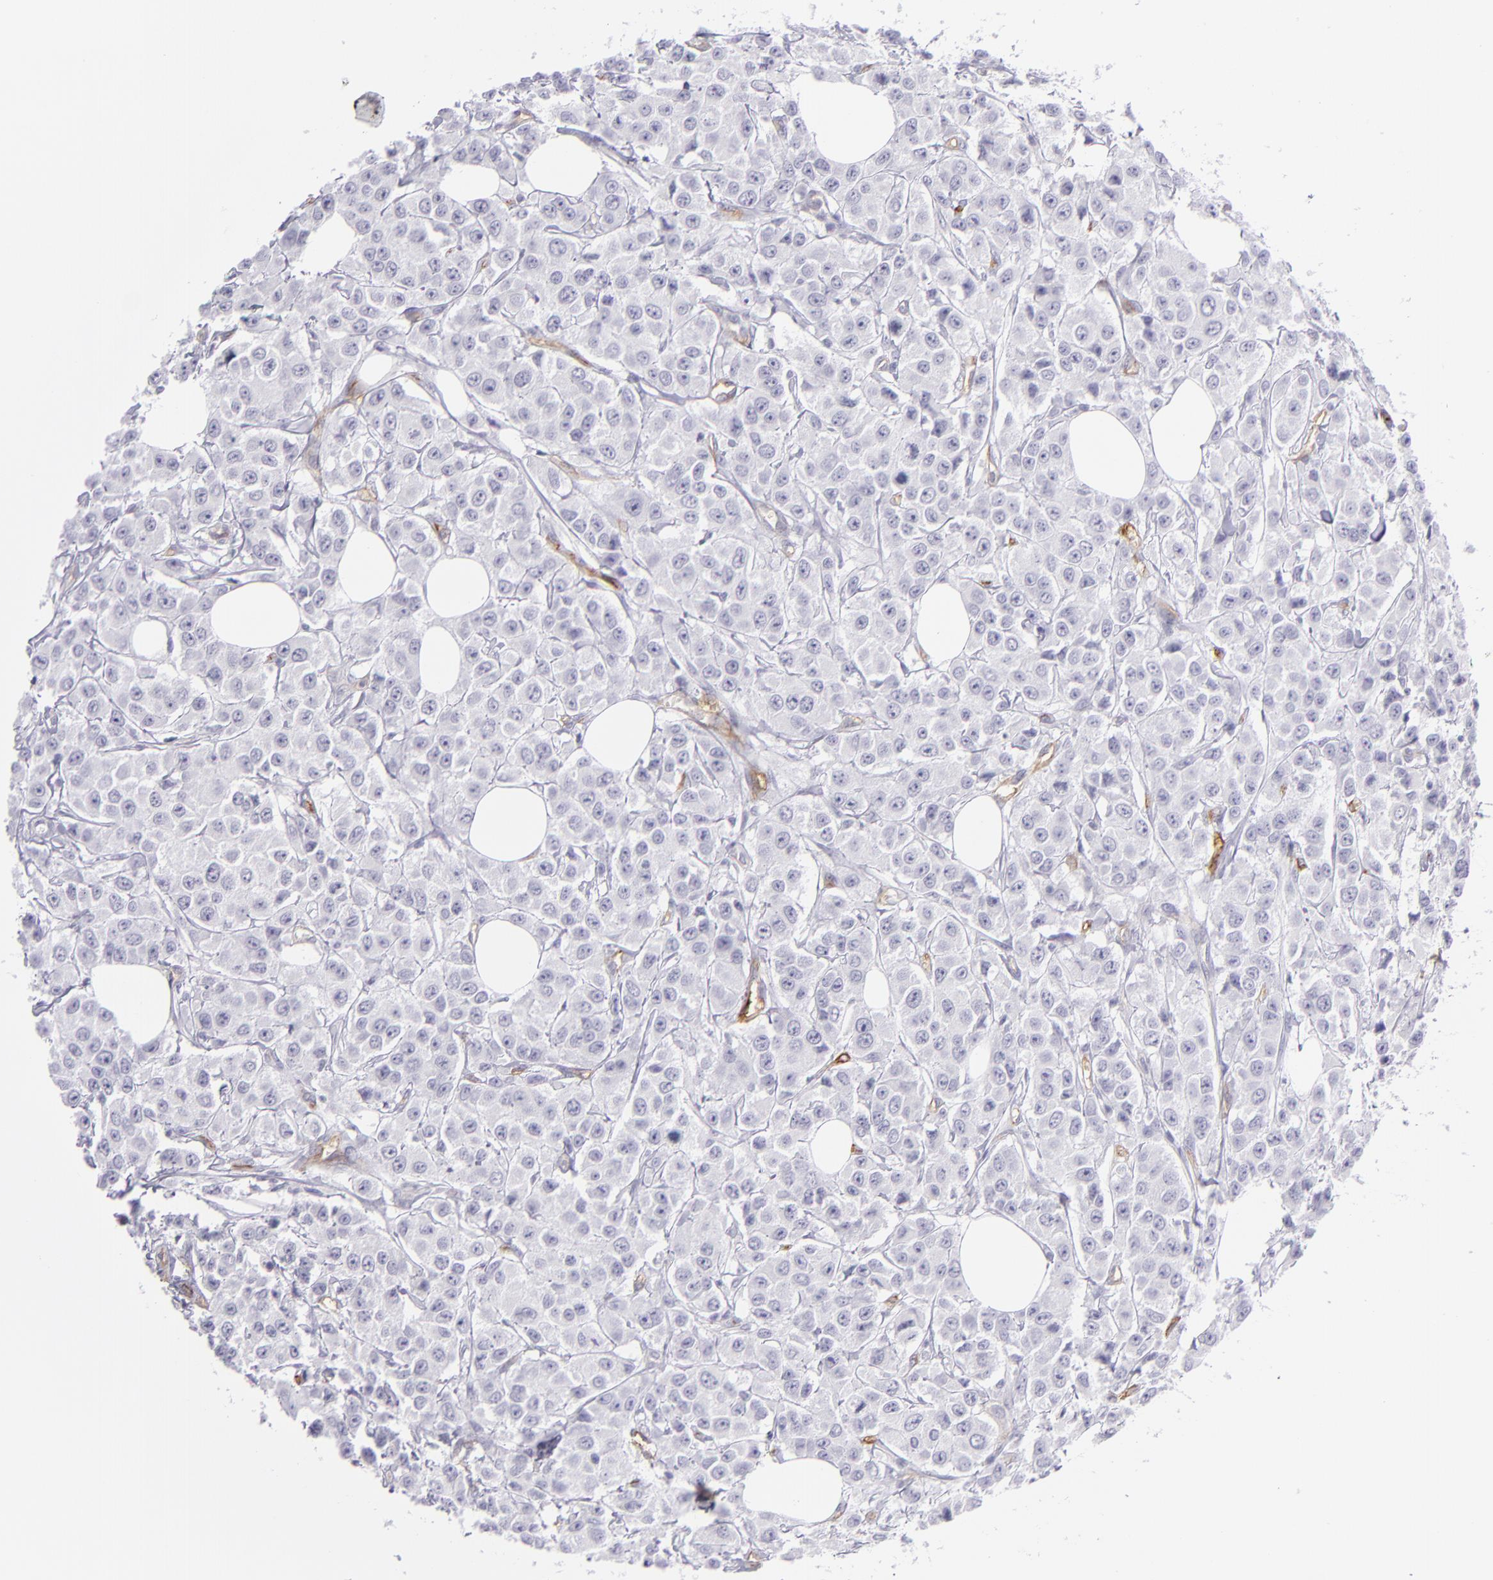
{"staining": {"intensity": "negative", "quantity": "none", "location": "none"}, "tissue": "breast cancer", "cell_type": "Tumor cells", "image_type": "cancer", "snomed": [{"axis": "morphology", "description": "Duct carcinoma"}, {"axis": "topography", "description": "Breast"}], "caption": "This is a histopathology image of IHC staining of breast cancer, which shows no staining in tumor cells.", "gene": "THBD", "patient": {"sex": "female", "age": 58}}